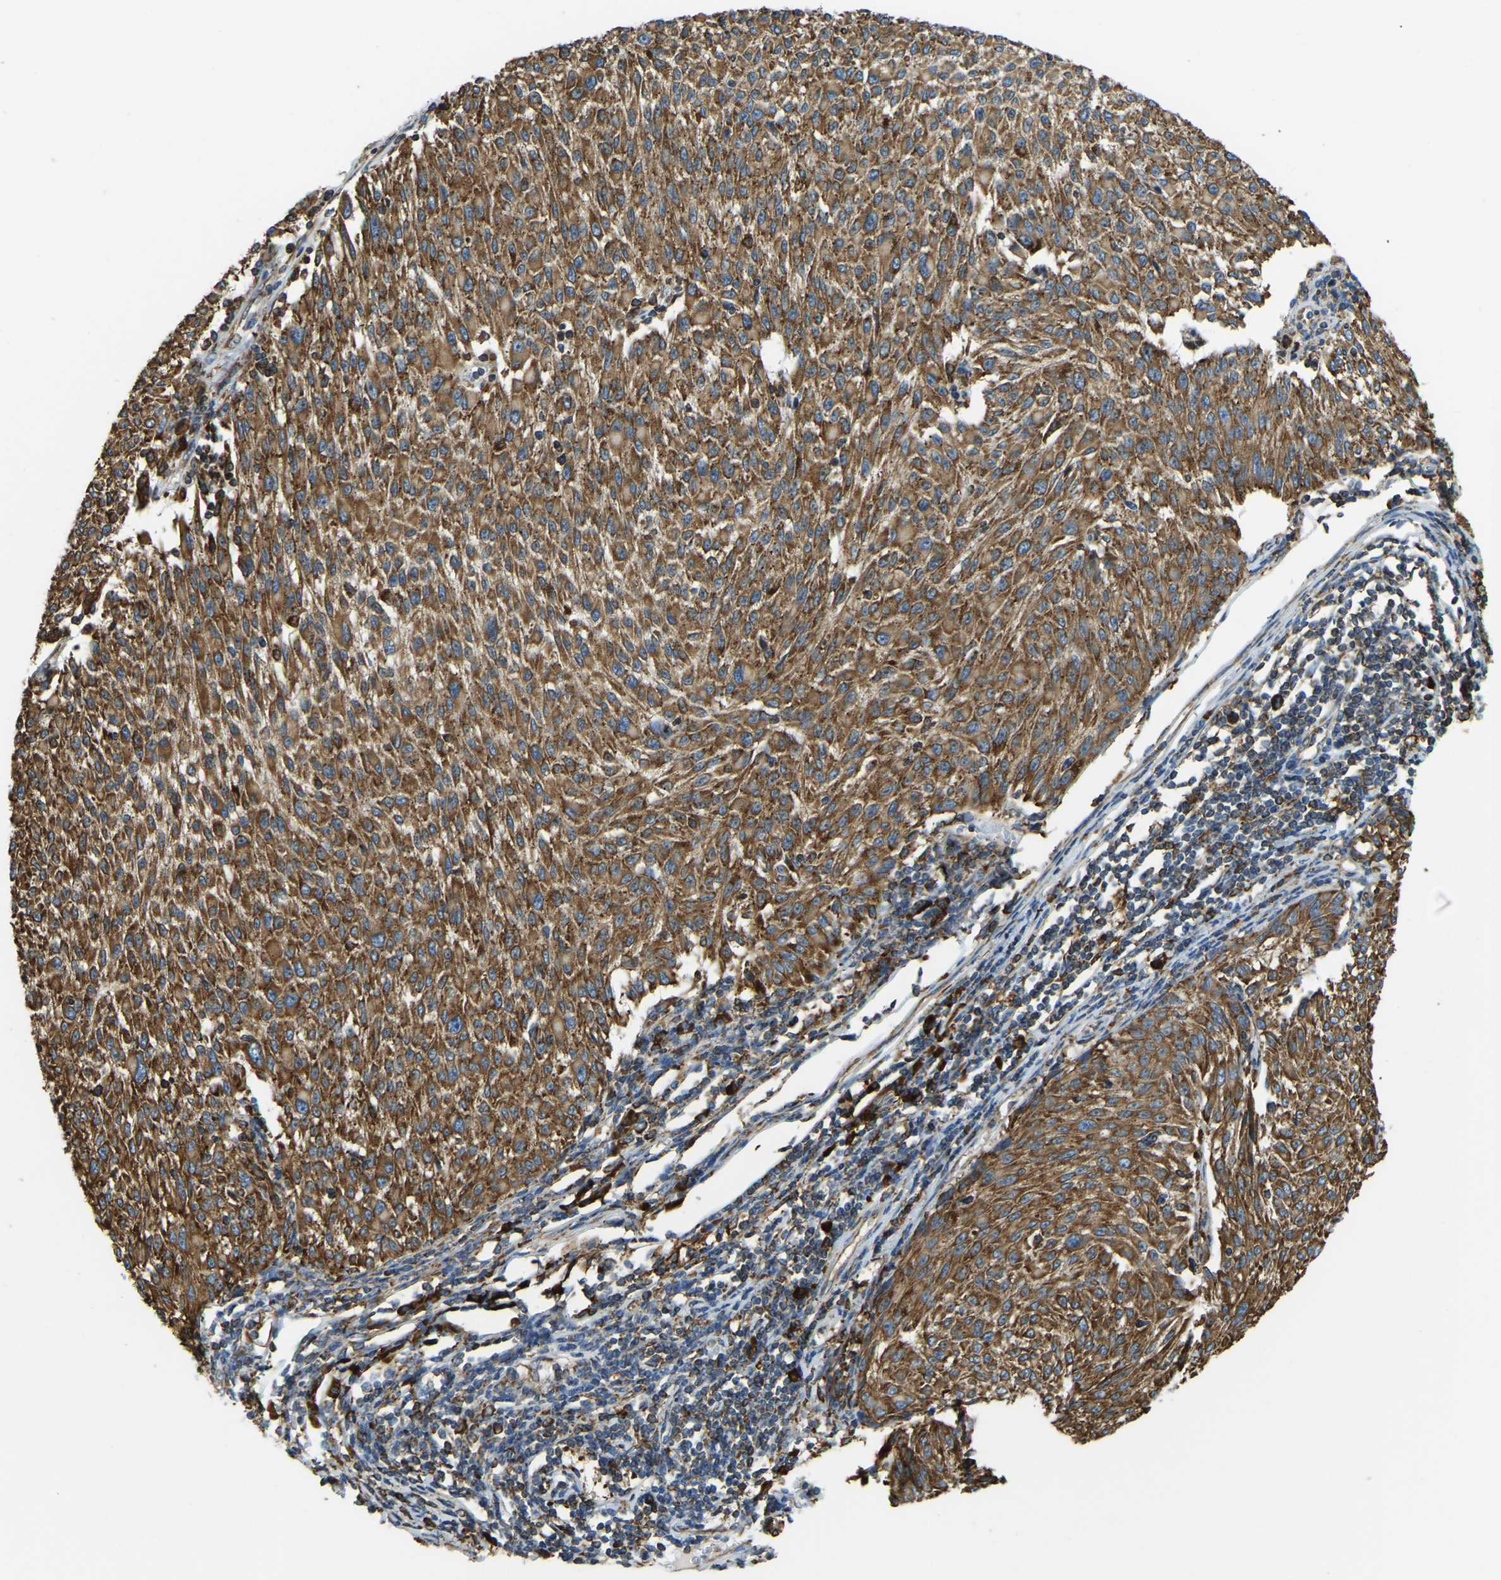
{"staining": {"intensity": "strong", "quantity": ">75%", "location": "cytoplasmic/membranous"}, "tissue": "melanoma", "cell_type": "Tumor cells", "image_type": "cancer", "snomed": [{"axis": "morphology", "description": "Malignant melanoma, NOS"}, {"axis": "topography", "description": "Skin"}], "caption": "IHC photomicrograph of neoplastic tissue: melanoma stained using IHC reveals high levels of strong protein expression localized specifically in the cytoplasmic/membranous of tumor cells, appearing as a cytoplasmic/membranous brown color.", "gene": "RNF115", "patient": {"sex": "female", "age": 72}}